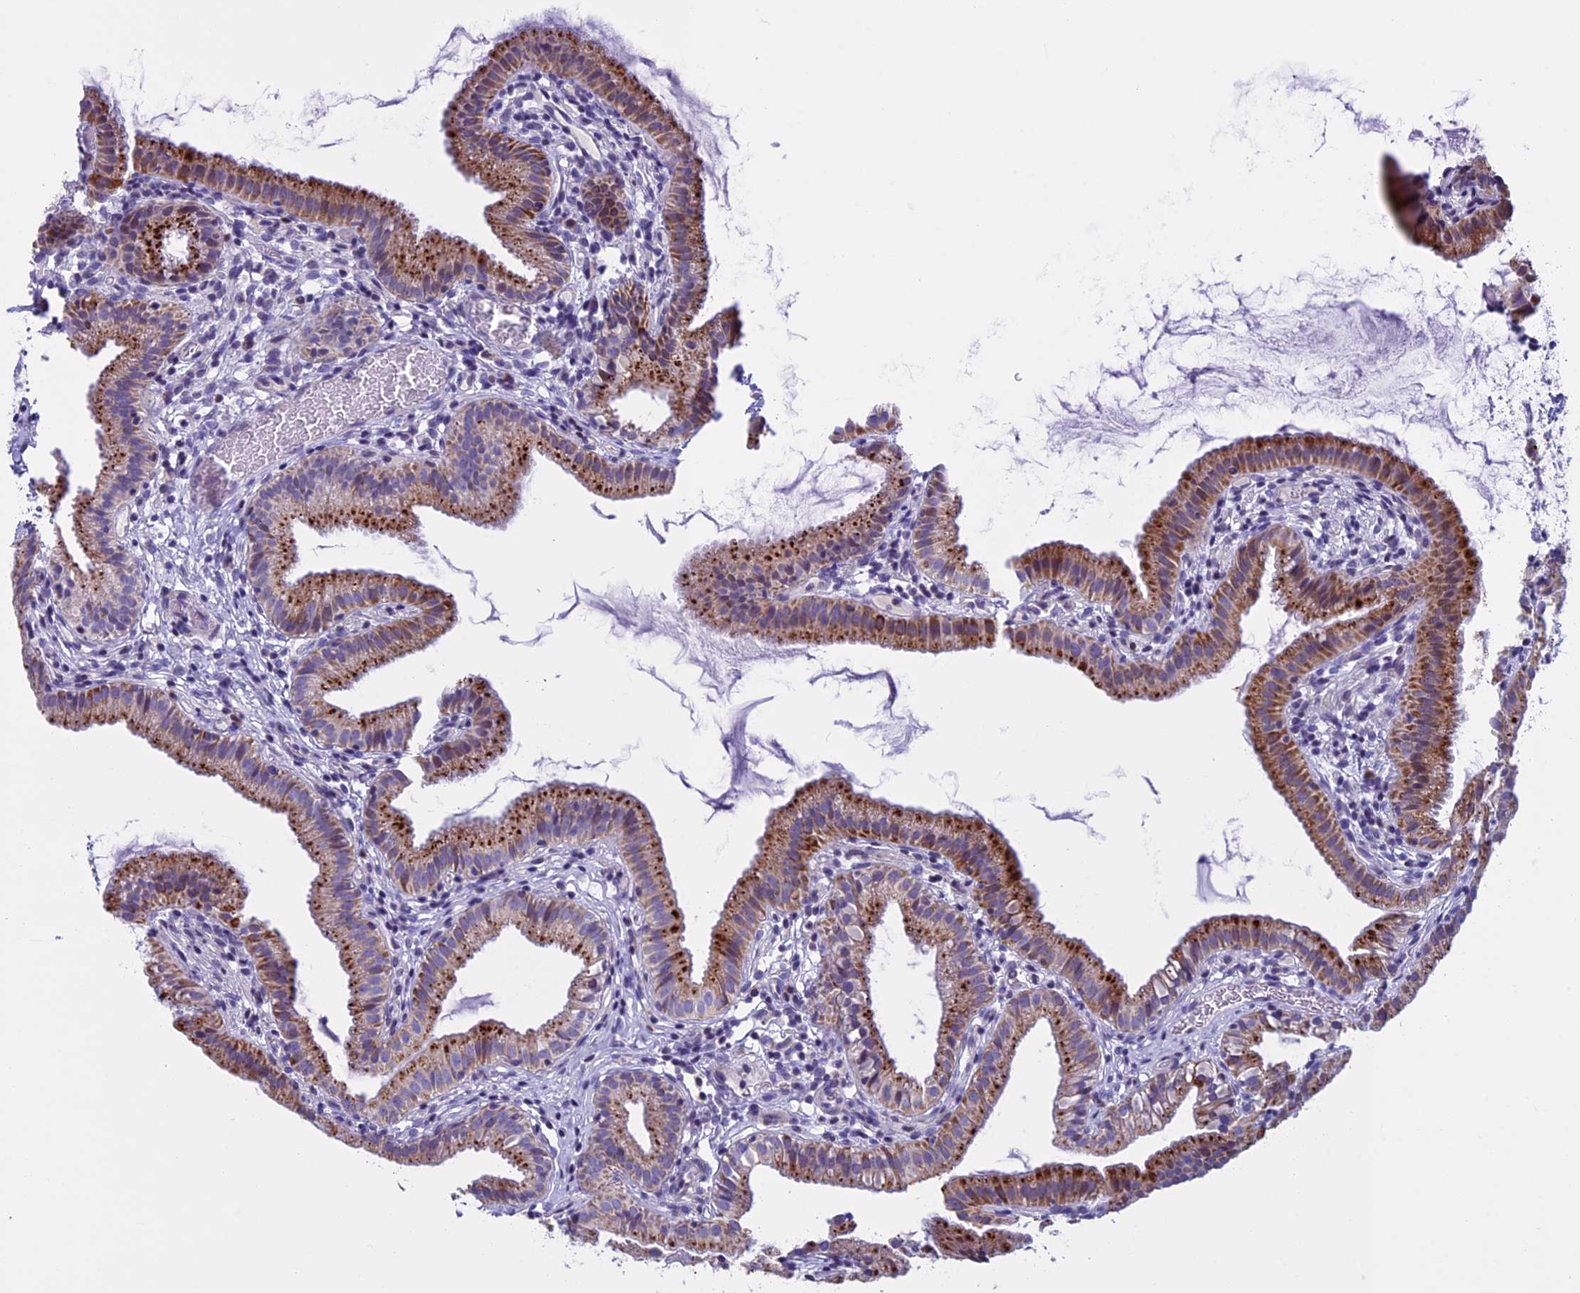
{"staining": {"intensity": "strong", "quantity": ">75%", "location": "cytoplasmic/membranous"}, "tissue": "gallbladder", "cell_type": "Glandular cells", "image_type": "normal", "snomed": [{"axis": "morphology", "description": "Normal tissue, NOS"}, {"axis": "topography", "description": "Gallbladder"}], "caption": "Benign gallbladder shows strong cytoplasmic/membranous positivity in about >75% of glandular cells, visualized by immunohistochemistry. The staining was performed using DAB (3,3'-diaminobenzidine) to visualize the protein expression in brown, while the nuclei were stained in blue with hematoxylin (Magnification: 20x).", "gene": "ZNF563", "patient": {"sex": "female", "age": 46}}